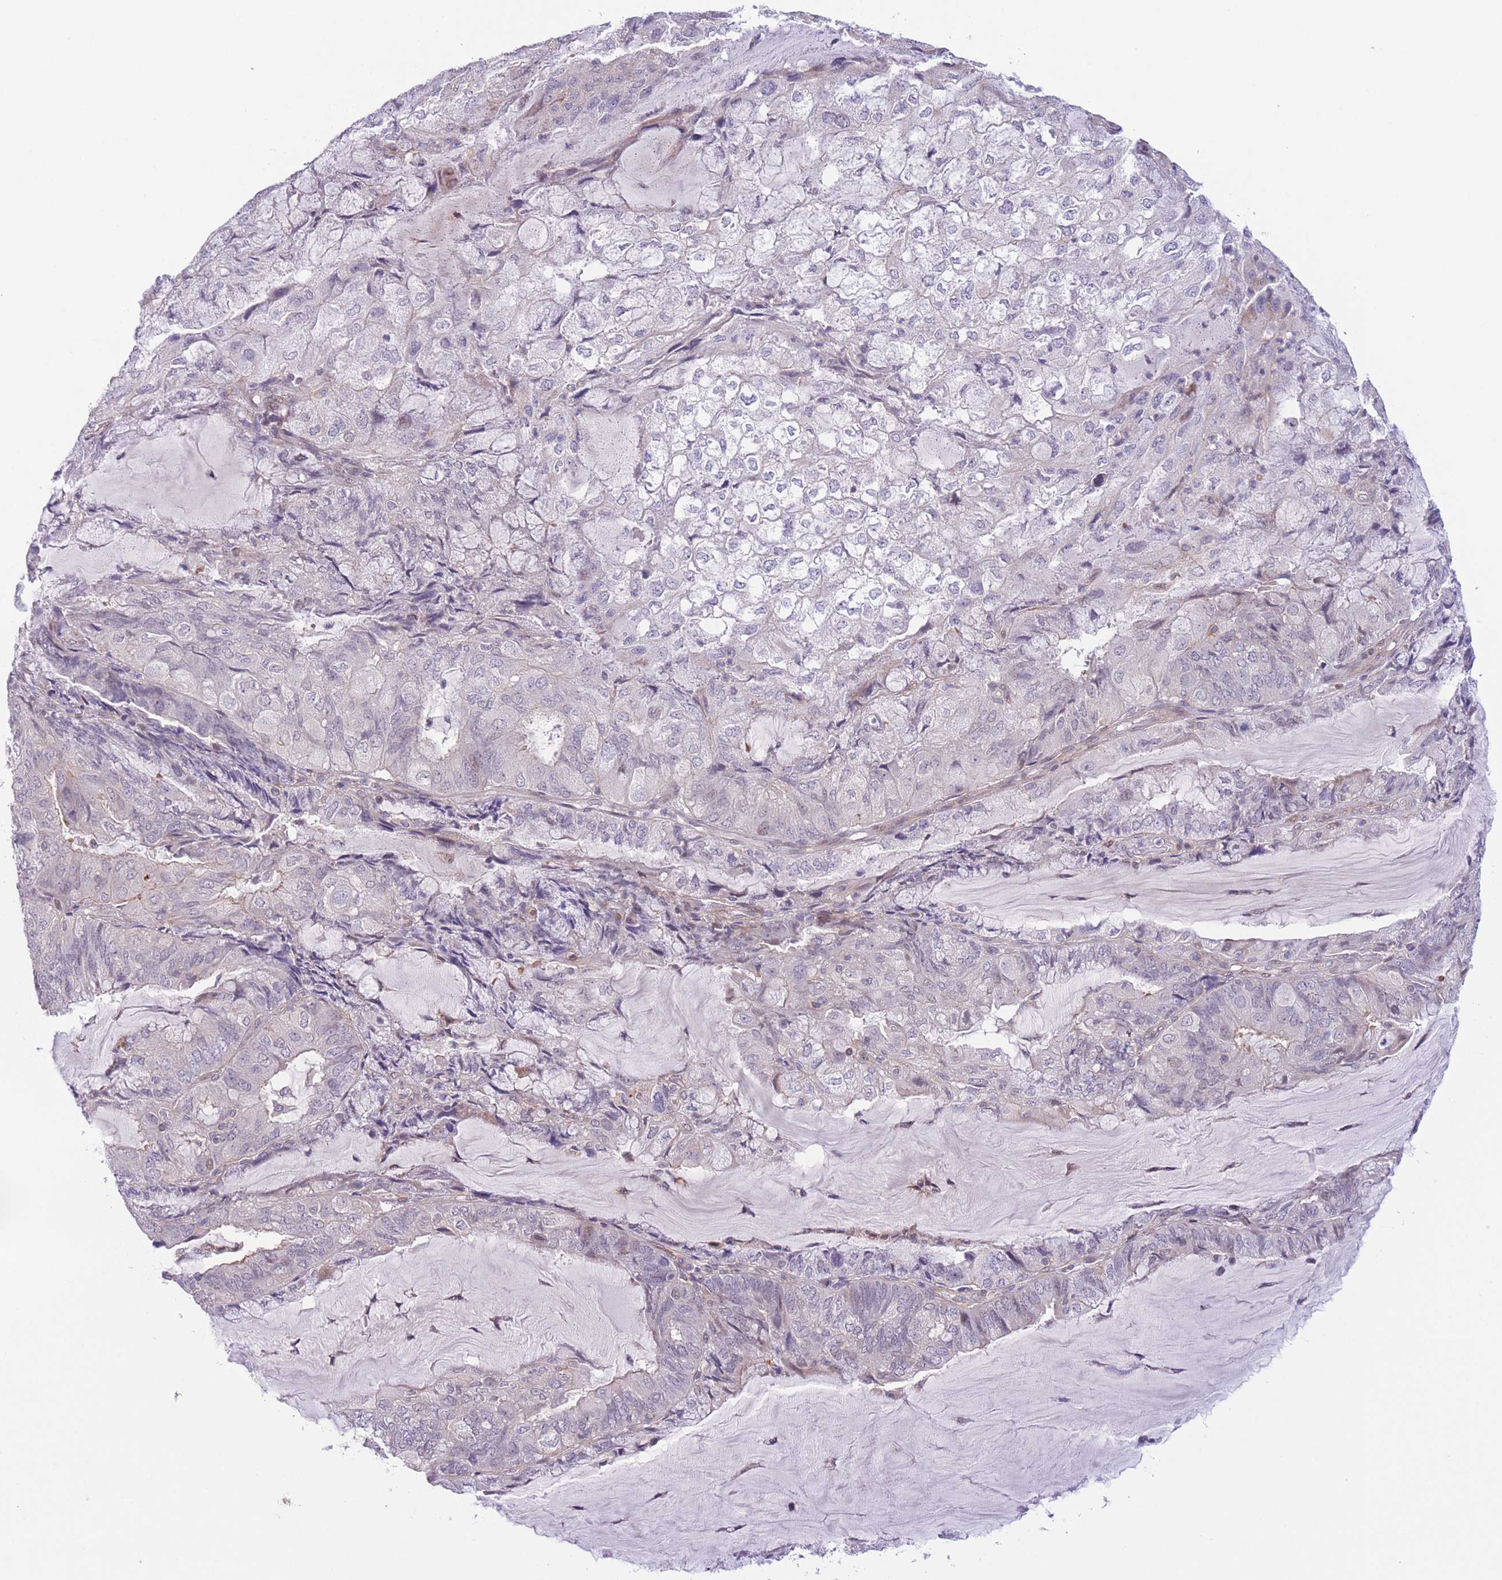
{"staining": {"intensity": "negative", "quantity": "none", "location": "none"}, "tissue": "endometrial cancer", "cell_type": "Tumor cells", "image_type": "cancer", "snomed": [{"axis": "morphology", "description": "Adenocarcinoma, NOS"}, {"axis": "topography", "description": "Endometrium"}], "caption": "High magnification brightfield microscopy of endometrial adenocarcinoma stained with DAB (3,3'-diaminobenzidine) (brown) and counterstained with hematoxylin (blue): tumor cells show no significant staining. (Stains: DAB (3,3'-diaminobenzidine) immunohistochemistry with hematoxylin counter stain, Microscopy: brightfield microscopy at high magnification).", "gene": "C9orf152", "patient": {"sex": "female", "age": 81}}